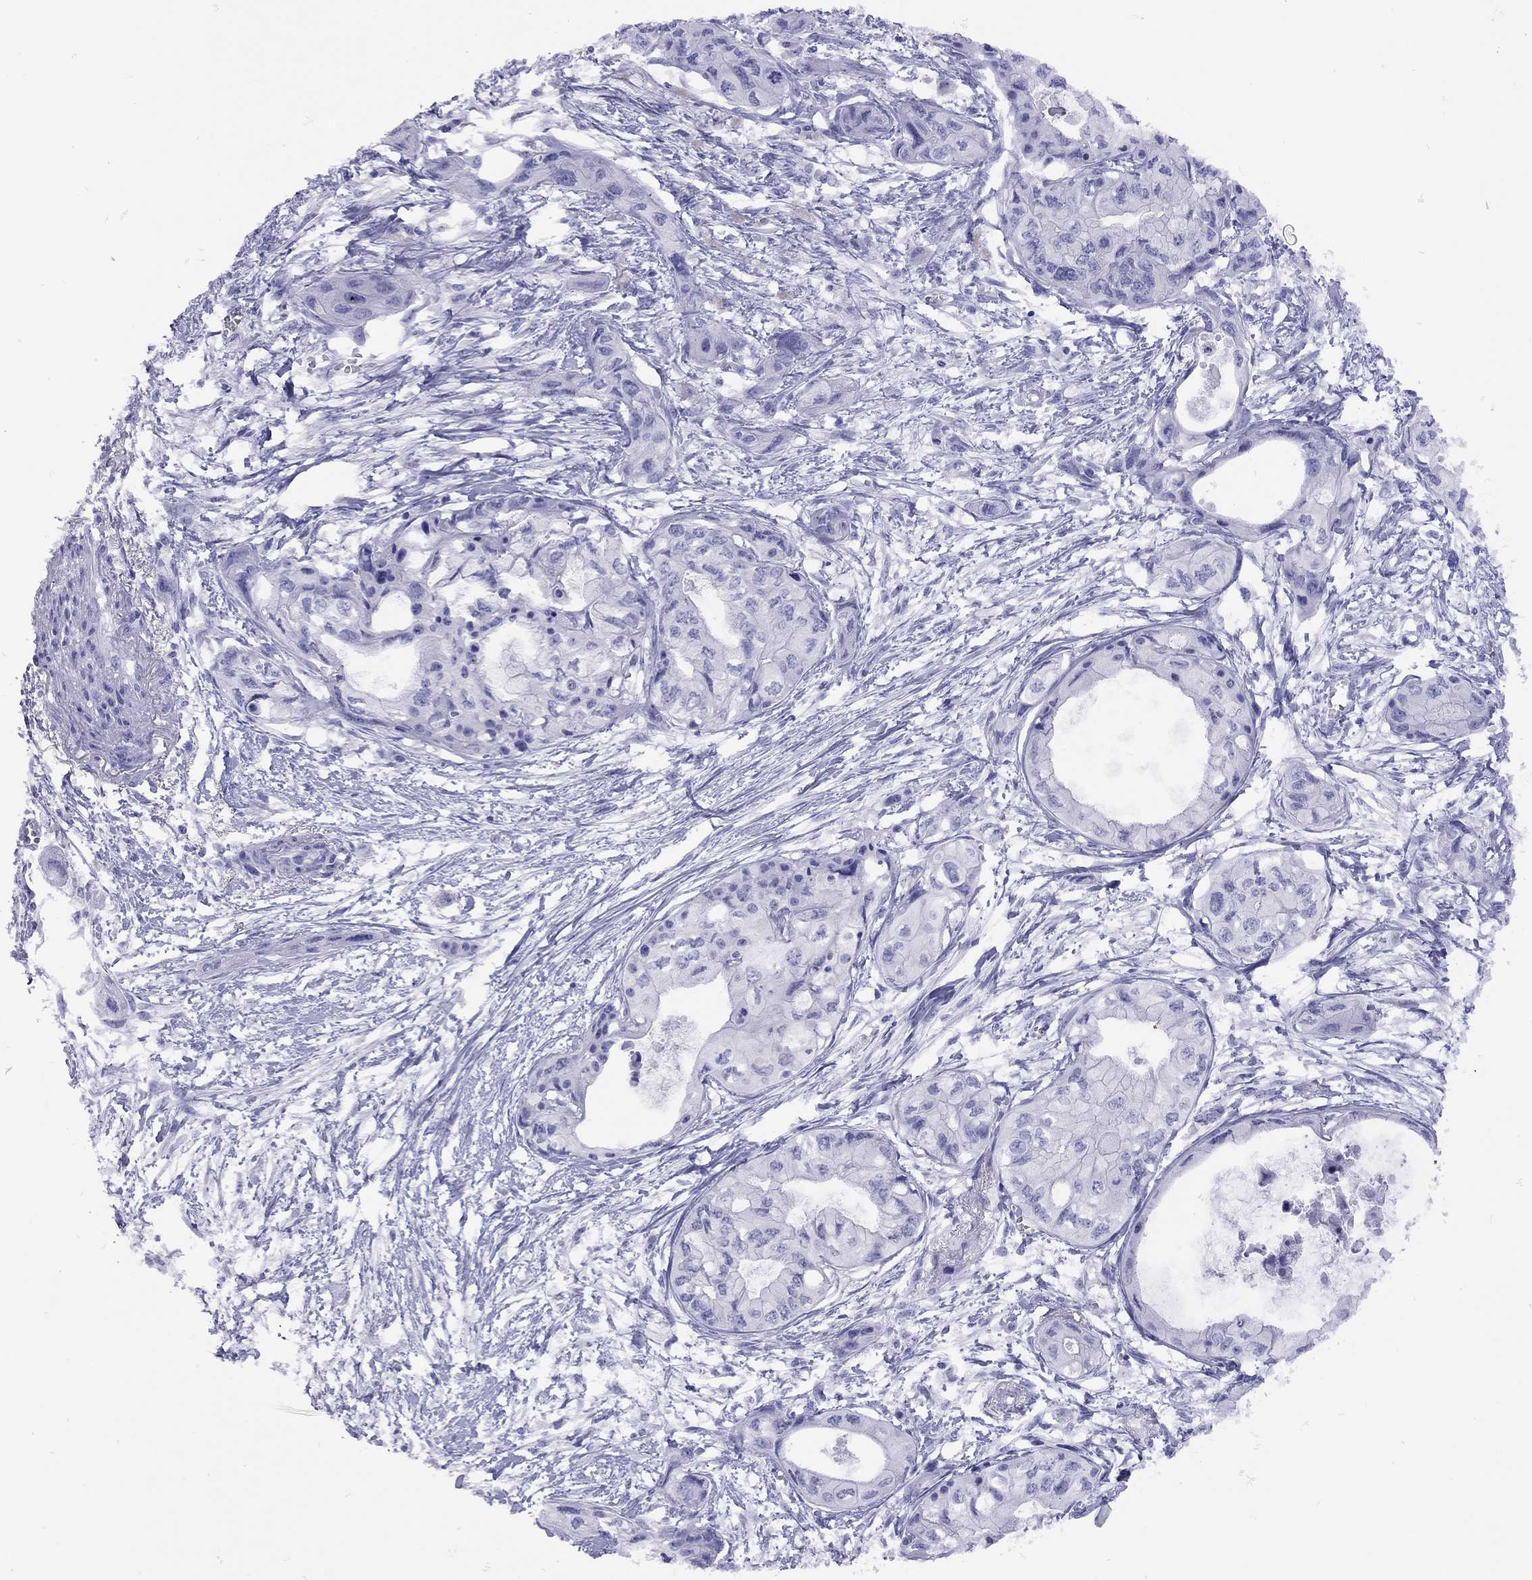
{"staining": {"intensity": "negative", "quantity": "none", "location": "none"}, "tissue": "pancreatic cancer", "cell_type": "Tumor cells", "image_type": "cancer", "snomed": [{"axis": "morphology", "description": "Adenocarcinoma, NOS"}, {"axis": "topography", "description": "Pancreas"}], "caption": "Immunohistochemical staining of pancreatic cancer demonstrates no significant staining in tumor cells.", "gene": "LYAR", "patient": {"sex": "female", "age": 76}}